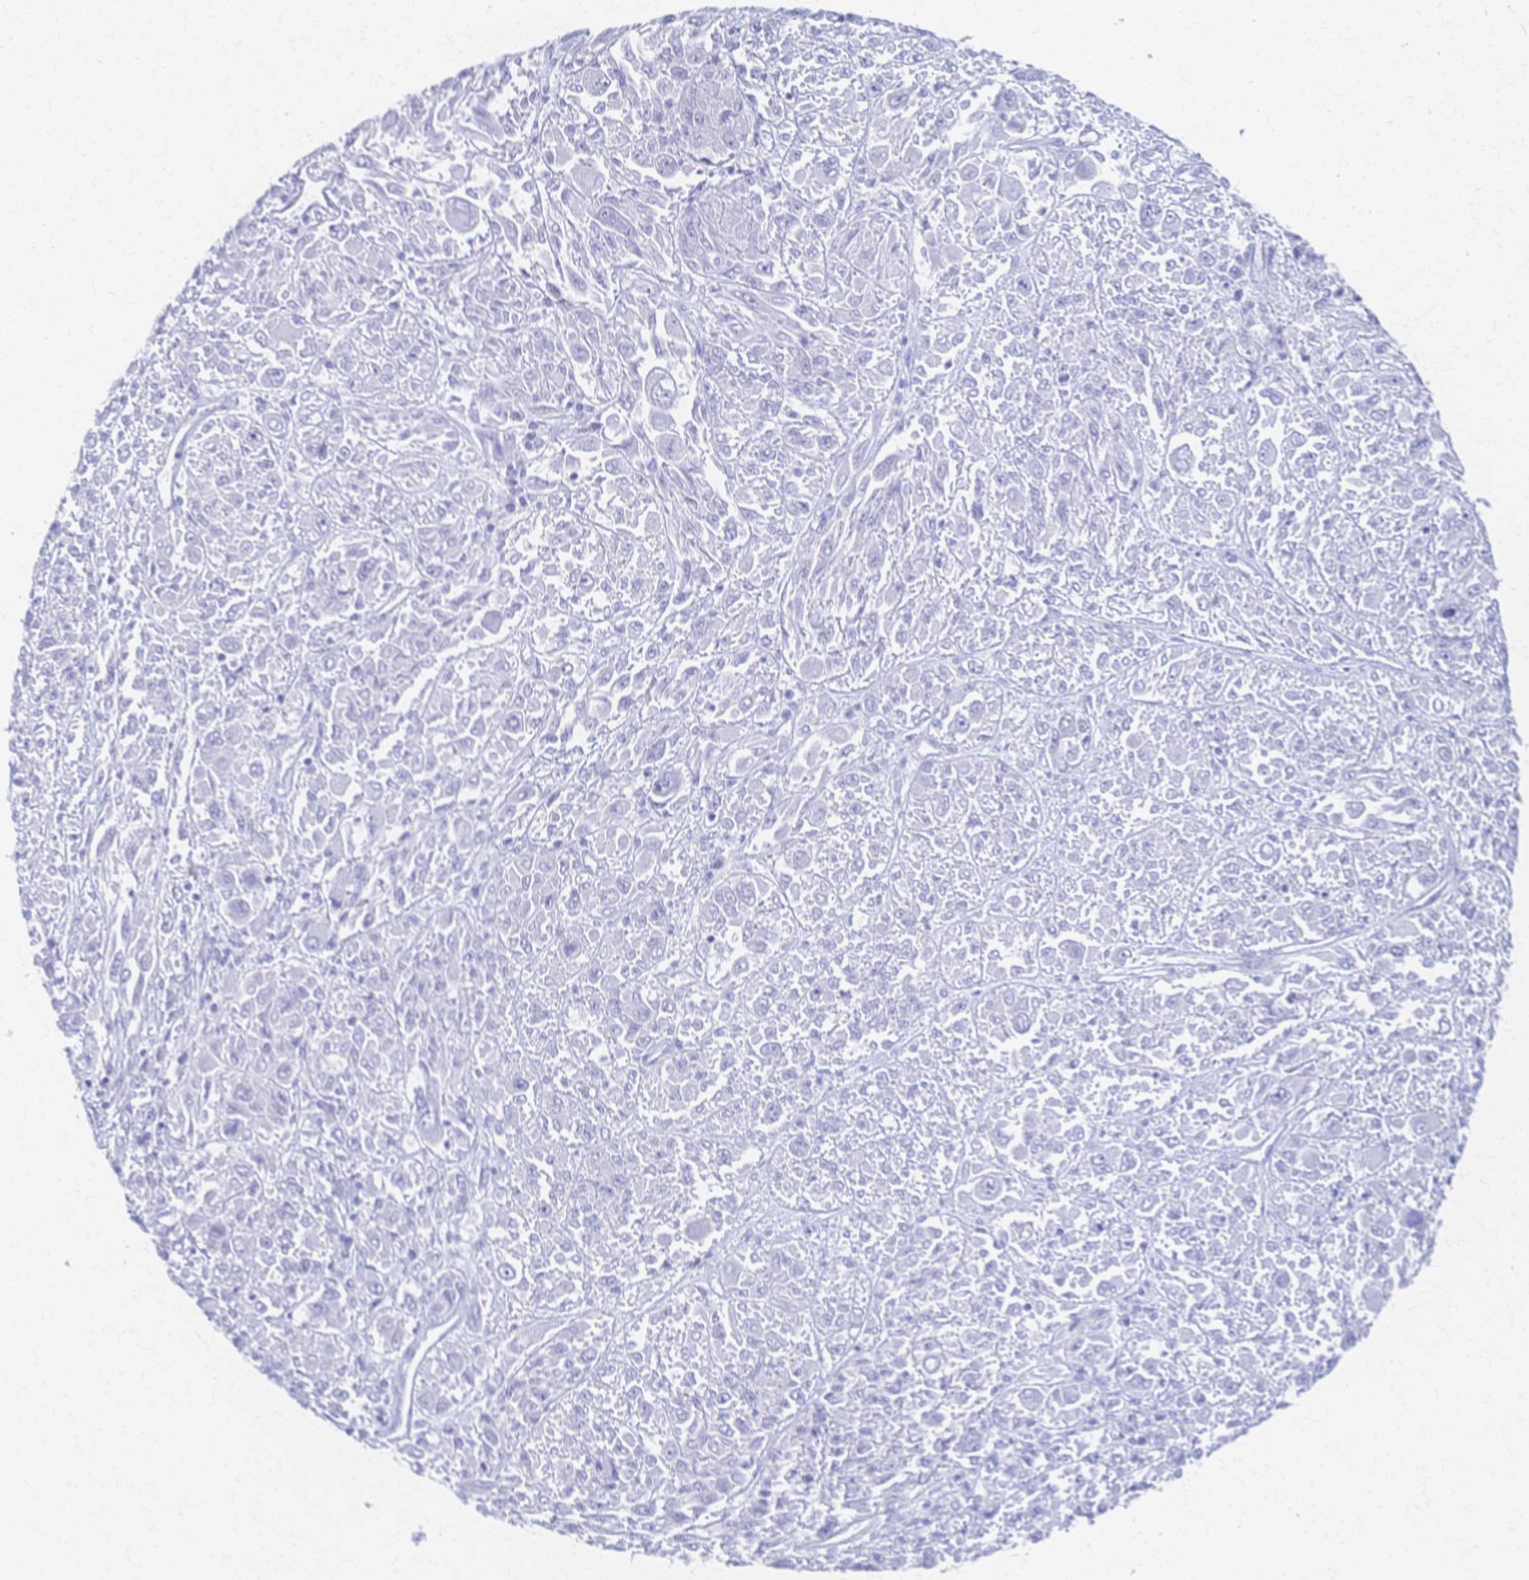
{"staining": {"intensity": "negative", "quantity": "none", "location": "none"}, "tissue": "melanoma", "cell_type": "Tumor cells", "image_type": "cancer", "snomed": [{"axis": "morphology", "description": "Malignant melanoma, NOS"}, {"axis": "topography", "description": "Skin"}], "caption": "This is an IHC image of human malignant melanoma. There is no expression in tumor cells.", "gene": "CYB5A", "patient": {"sex": "female", "age": 91}}